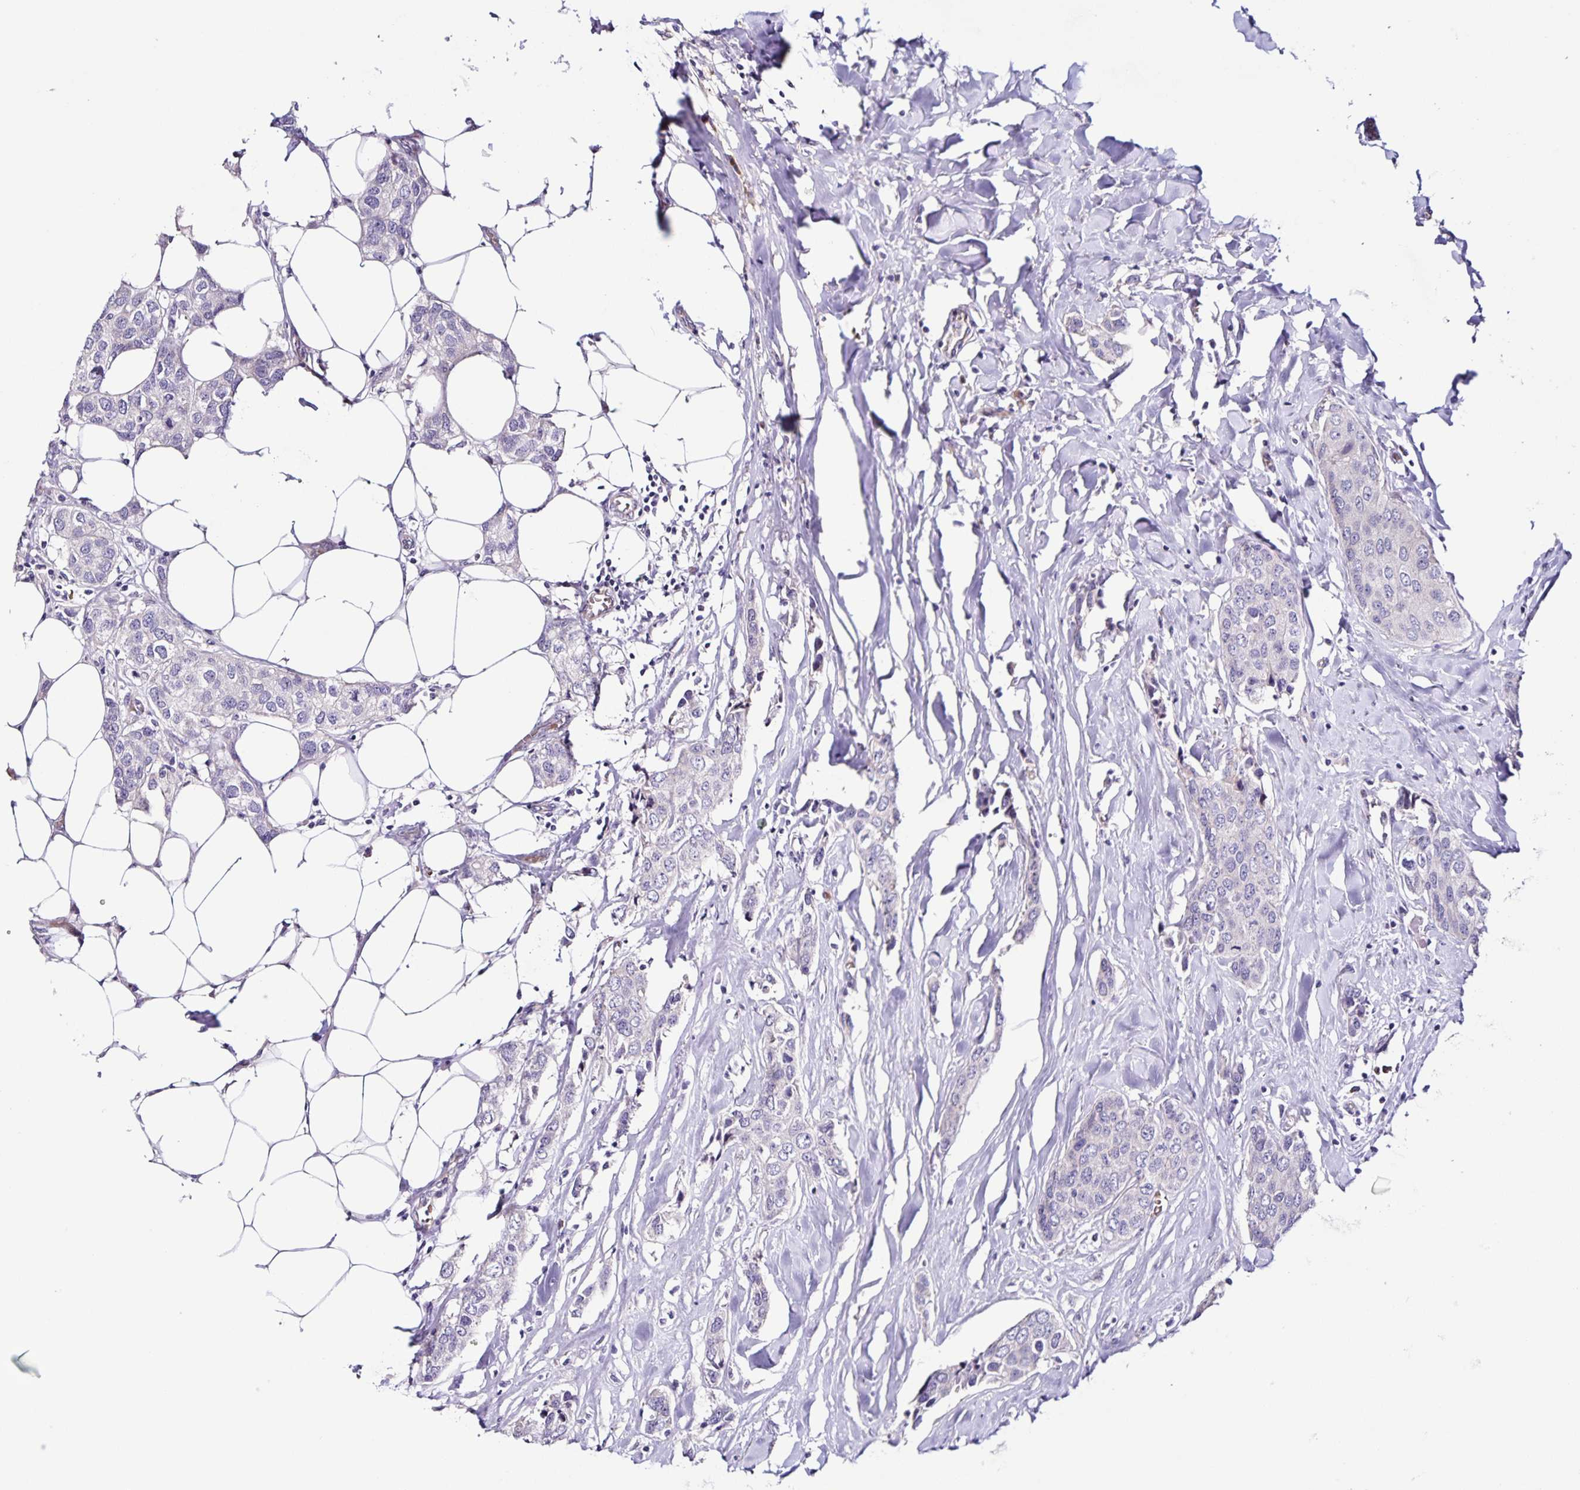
{"staining": {"intensity": "negative", "quantity": "none", "location": "none"}, "tissue": "breast cancer", "cell_type": "Tumor cells", "image_type": "cancer", "snomed": [{"axis": "morphology", "description": "Duct carcinoma"}, {"axis": "topography", "description": "Breast"}], "caption": "Breast cancer (infiltrating ductal carcinoma) stained for a protein using immunohistochemistry (IHC) shows no staining tumor cells.", "gene": "RNFT2", "patient": {"sex": "female", "age": 80}}